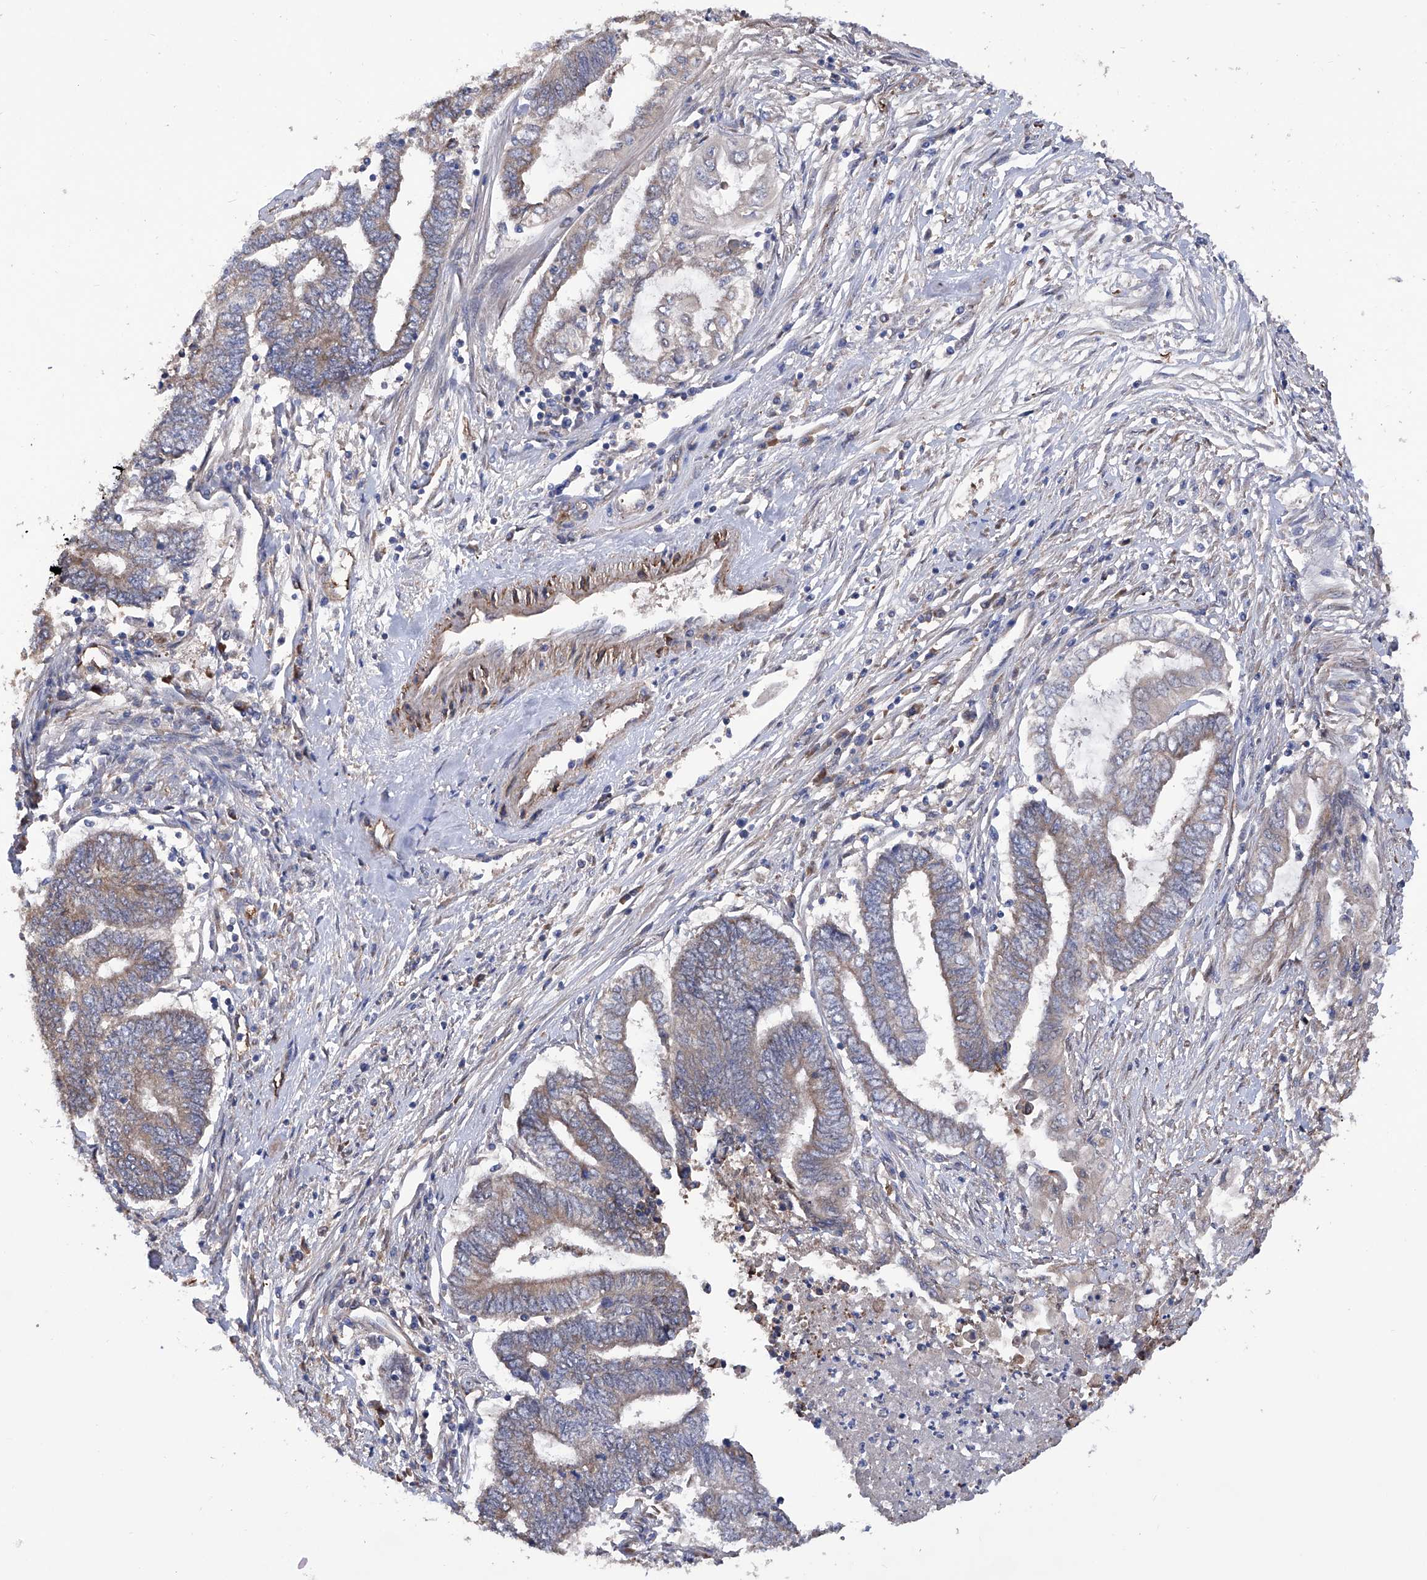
{"staining": {"intensity": "weak", "quantity": "25%-75%", "location": "cytoplasmic/membranous"}, "tissue": "endometrial cancer", "cell_type": "Tumor cells", "image_type": "cancer", "snomed": [{"axis": "morphology", "description": "Adenocarcinoma, NOS"}, {"axis": "topography", "description": "Uterus"}, {"axis": "topography", "description": "Endometrium"}], "caption": "This is an image of immunohistochemistry staining of endometrial adenocarcinoma, which shows weak expression in the cytoplasmic/membranous of tumor cells.", "gene": "INPP5B", "patient": {"sex": "female", "age": 70}}